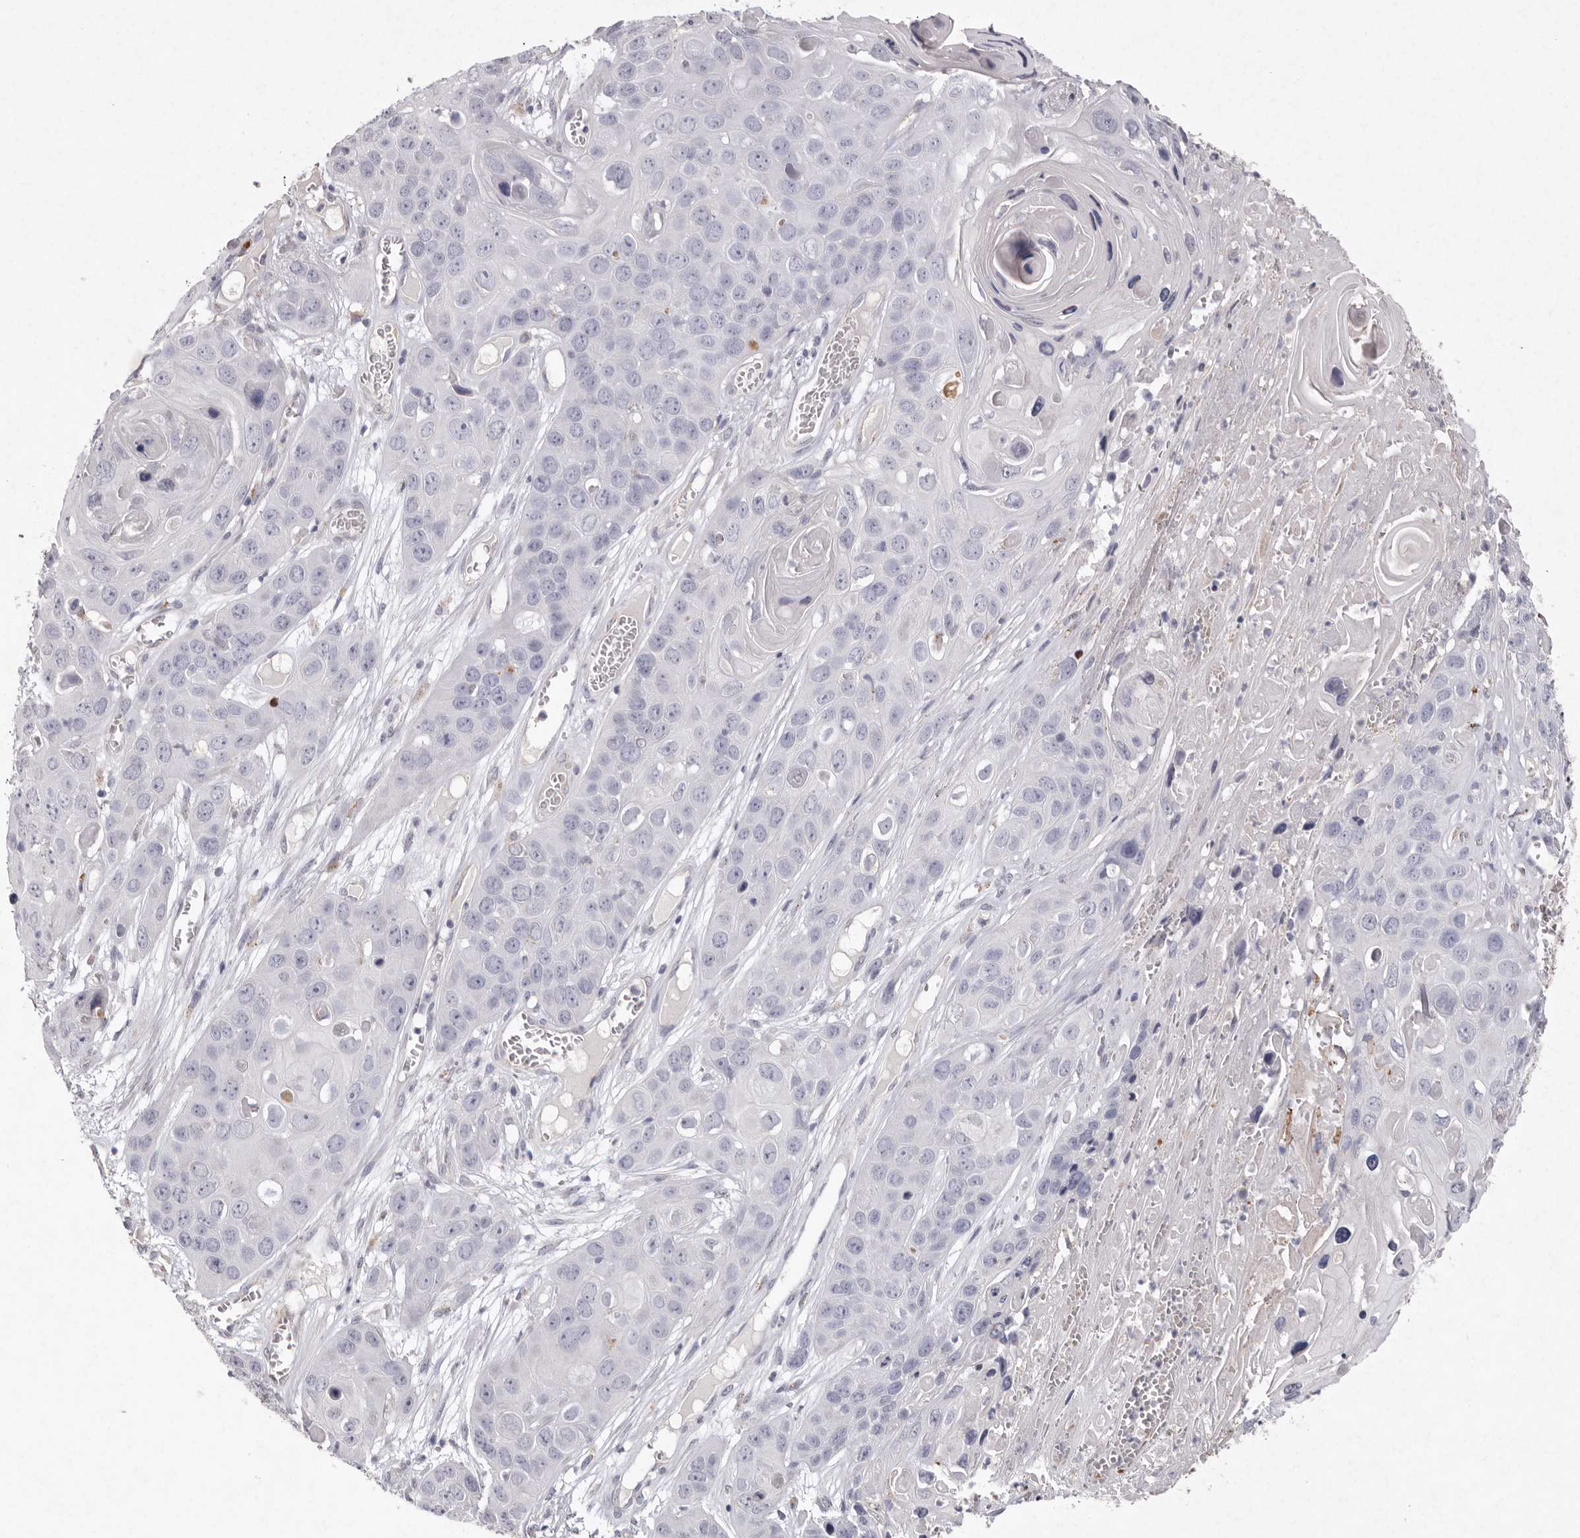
{"staining": {"intensity": "negative", "quantity": "none", "location": "none"}, "tissue": "skin cancer", "cell_type": "Tumor cells", "image_type": "cancer", "snomed": [{"axis": "morphology", "description": "Squamous cell carcinoma, NOS"}, {"axis": "topography", "description": "Skin"}], "caption": "Human skin squamous cell carcinoma stained for a protein using IHC reveals no positivity in tumor cells.", "gene": "FAM185A", "patient": {"sex": "male", "age": 55}}